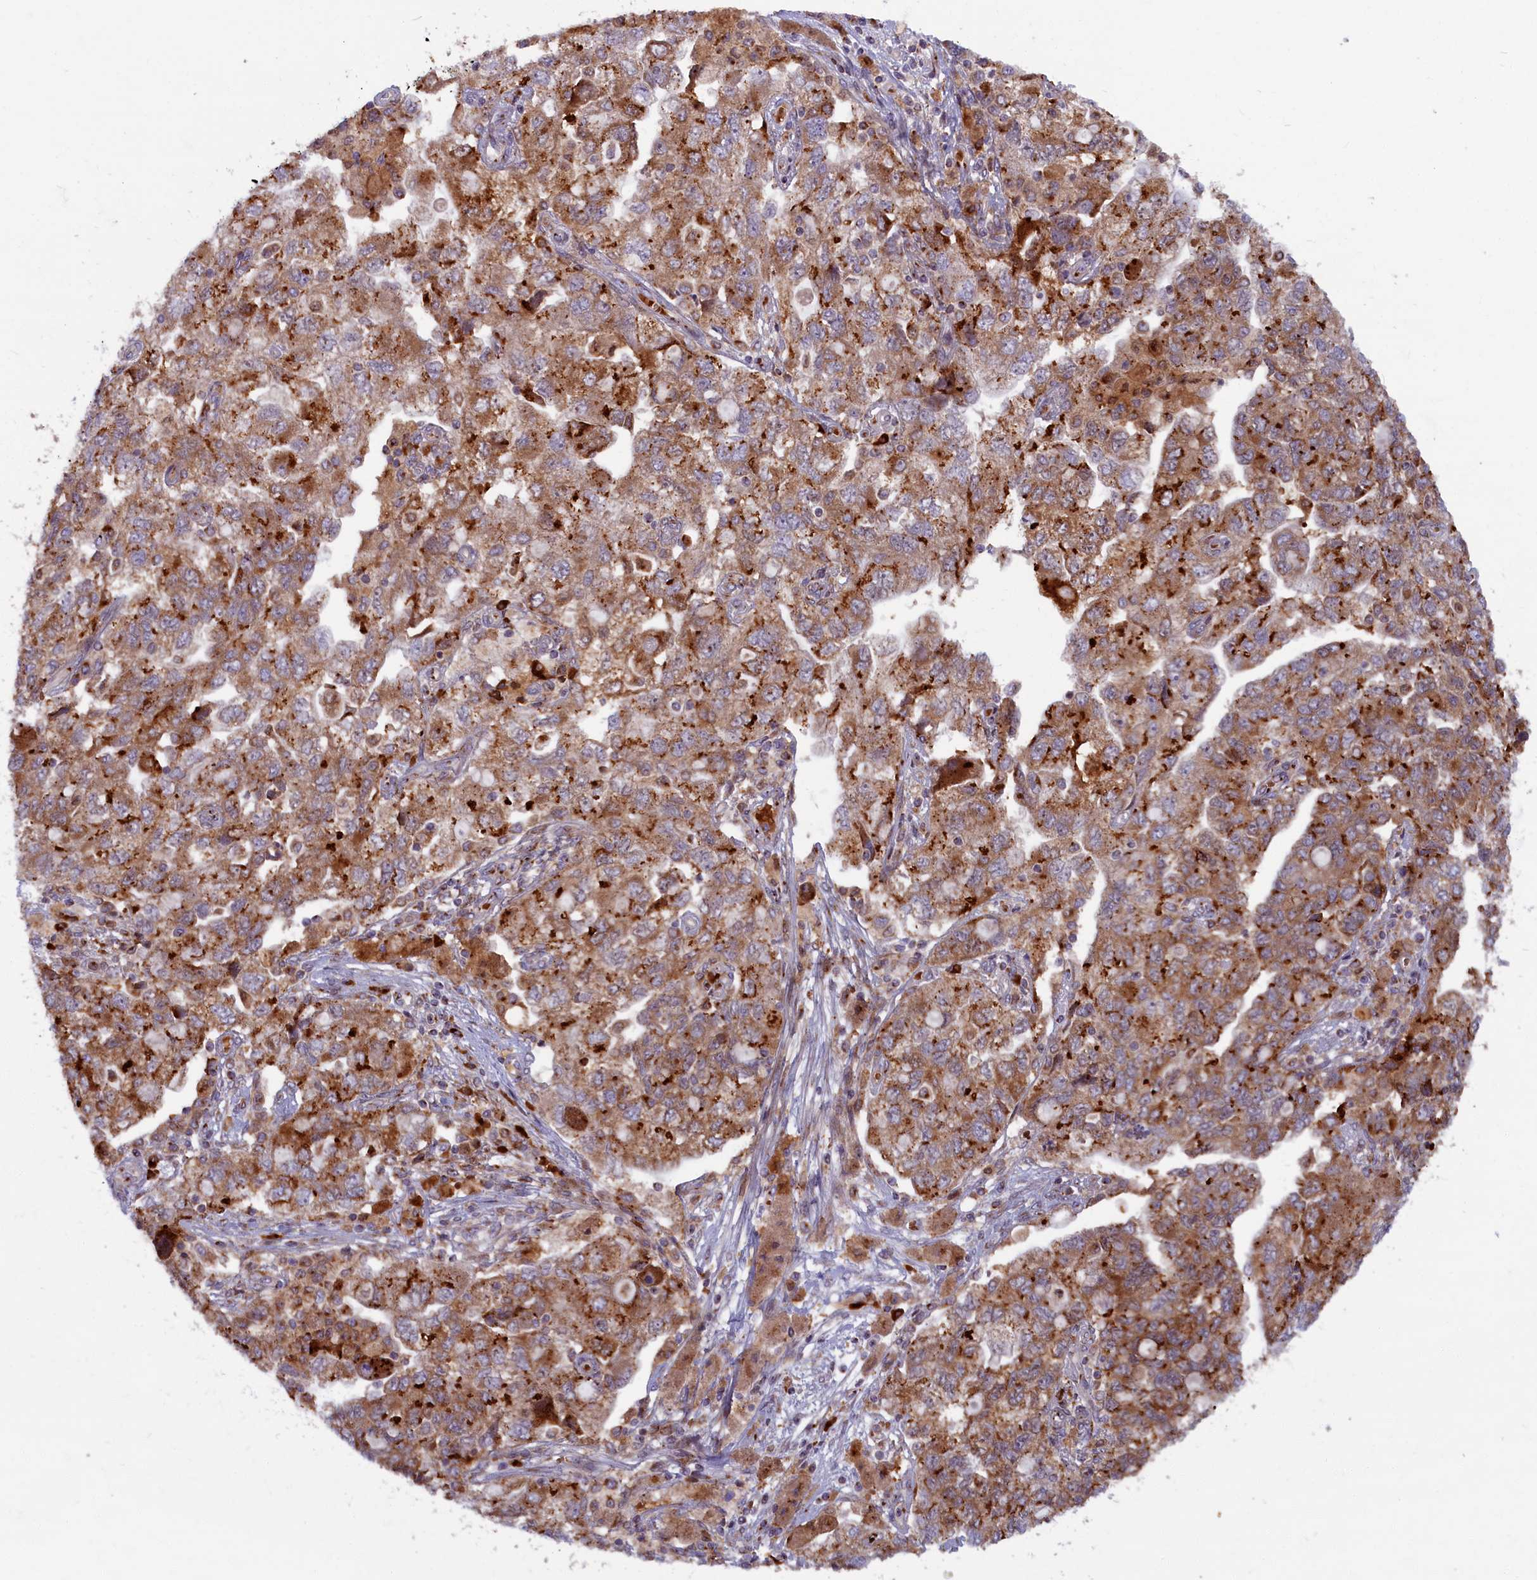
{"staining": {"intensity": "strong", "quantity": ">75%", "location": "cytoplasmic/membranous"}, "tissue": "ovarian cancer", "cell_type": "Tumor cells", "image_type": "cancer", "snomed": [{"axis": "morphology", "description": "Carcinoma, NOS"}, {"axis": "morphology", "description": "Cystadenocarcinoma, serous, NOS"}, {"axis": "topography", "description": "Ovary"}], "caption": "Ovarian serous cystadenocarcinoma stained for a protein displays strong cytoplasmic/membranous positivity in tumor cells.", "gene": "BLVRB", "patient": {"sex": "female", "age": 69}}